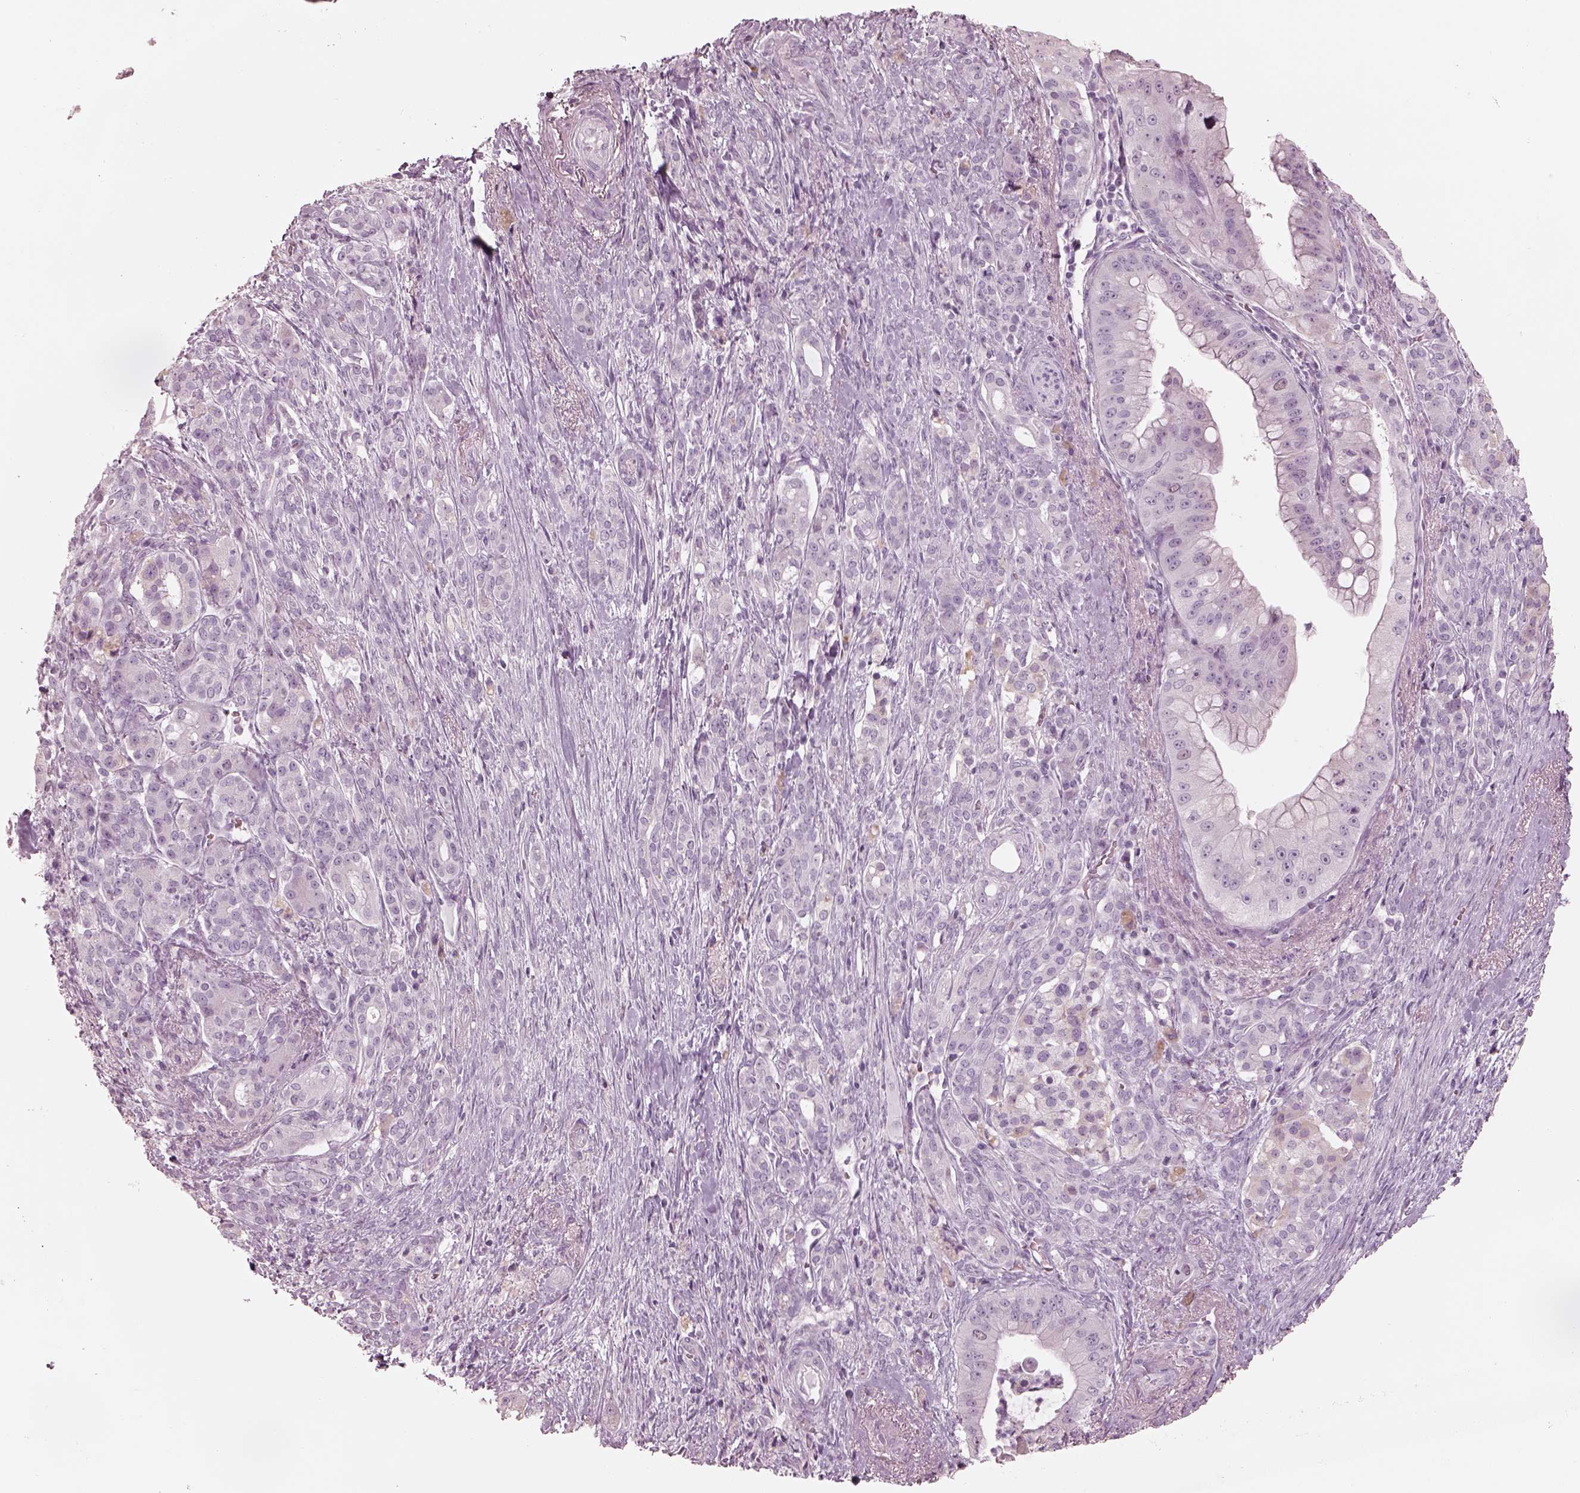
{"staining": {"intensity": "negative", "quantity": "none", "location": "none"}, "tissue": "pancreatic cancer", "cell_type": "Tumor cells", "image_type": "cancer", "snomed": [{"axis": "morphology", "description": "Normal tissue, NOS"}, {"axis": "morphology", "description": "Inflammation, NOS"}, {"axis": "morphology", "description": "Adenocarcinoma, NOS"}, {"axis": "topography", "description": "Pancreas"}], "caption": "Micrograph shows no protein staining in tumor cells of pancreatic adenocarcinoma tissue.", "gene": "KRTAP24-1", "patient": {"sex": "male", "age": 57}}